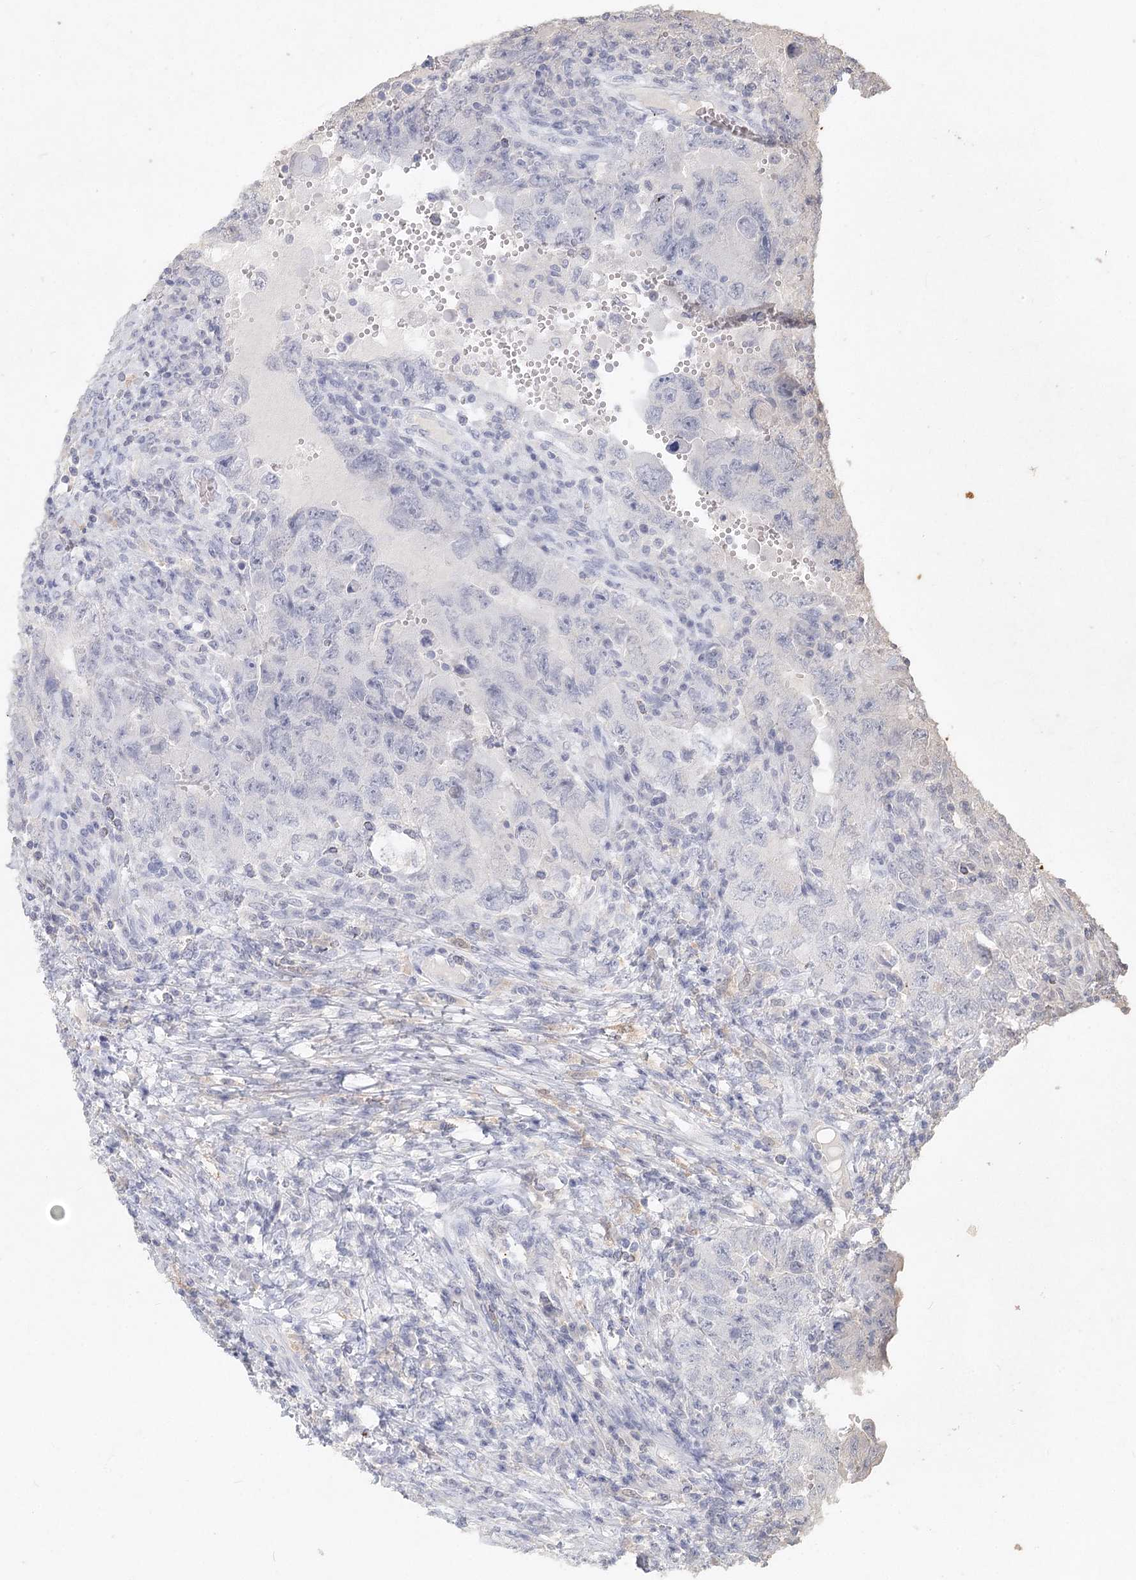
{"staining": {"intensity": "negative", "quantity": "none", "location": "none"}, "tissue": "testis cancer", "cell_type": "Tumor cells", "image_type": "cancer", "snomed": [{"axis": "morphology", "description": "Carcinoma, Embryonal, NOS"}, {"axis": "topography", "description": "Testis"}], "caption": "An immunohistochemistry histopathology image of embryonal carcinoma (testis) is shown. There is no staining in tumor cells of embryonal carcinoma (testis).", "gene": "ARSI", "patient": {"sex": "male", "age": 26}}